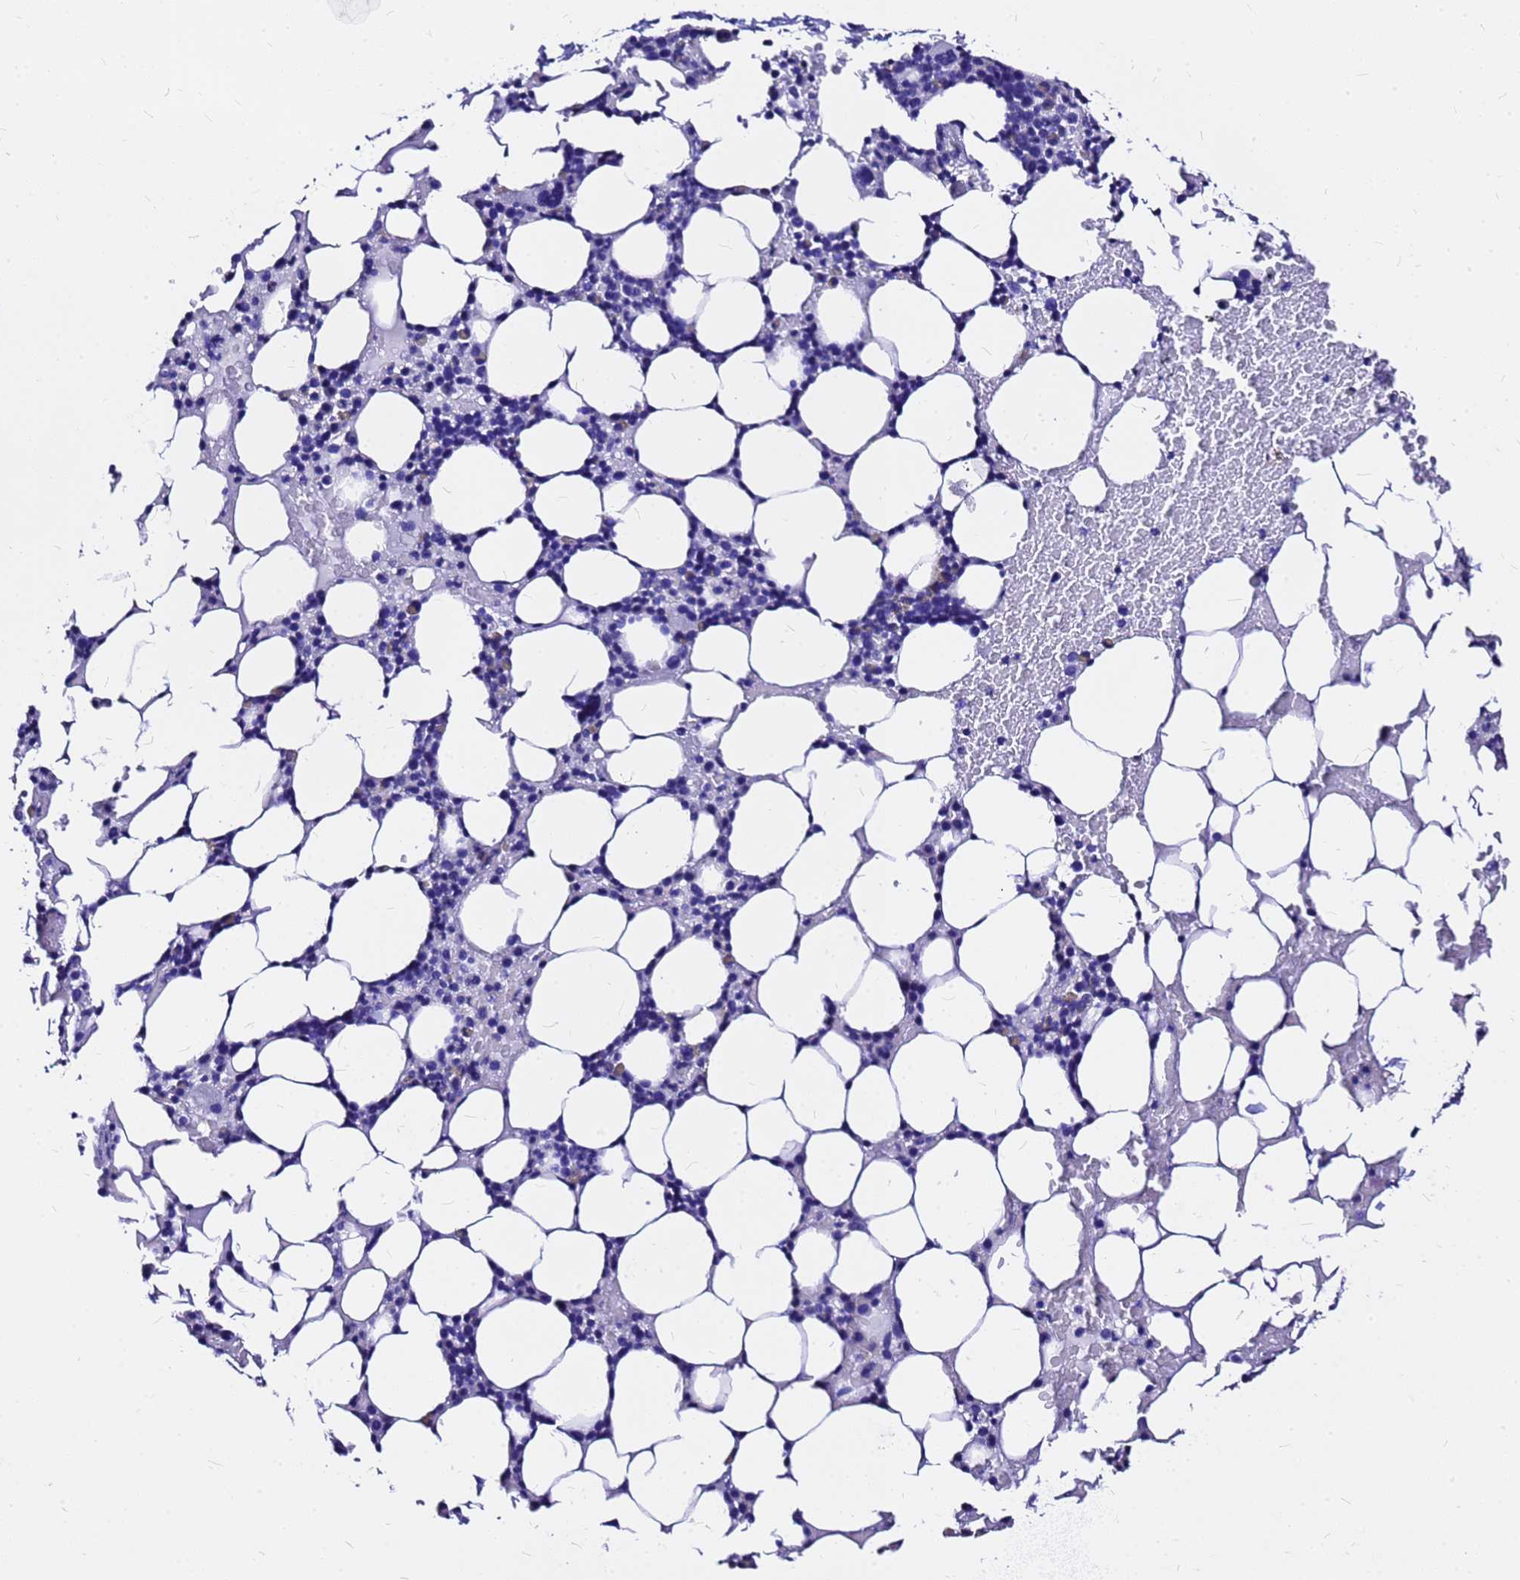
{"staining": {"intensity": "negative", "quantity": "none", "location": "none"}, "tissue": "bone marrow", "cell_type": "Hematopoietic cells", "image_type": "normal", "snomed": [{"axis": "morphology", "description": "Normal tissue, NOS"}, {"axis": "topography", "description": "Bone marrow"}], "caption": "IHC micrograph of unremarkable bone marrow stained for a protein (brown), which exhibits no expression in hematopoietic cells. The staining was performed using DAB (3,3'-diaminobenzidine) to visualize the protein expression in brown, while the nuclei were stained in blue with hematoxylin (Magnification: 20x).", "gene": "HERC4", "patient": {"sex": "male", "age": 78}}